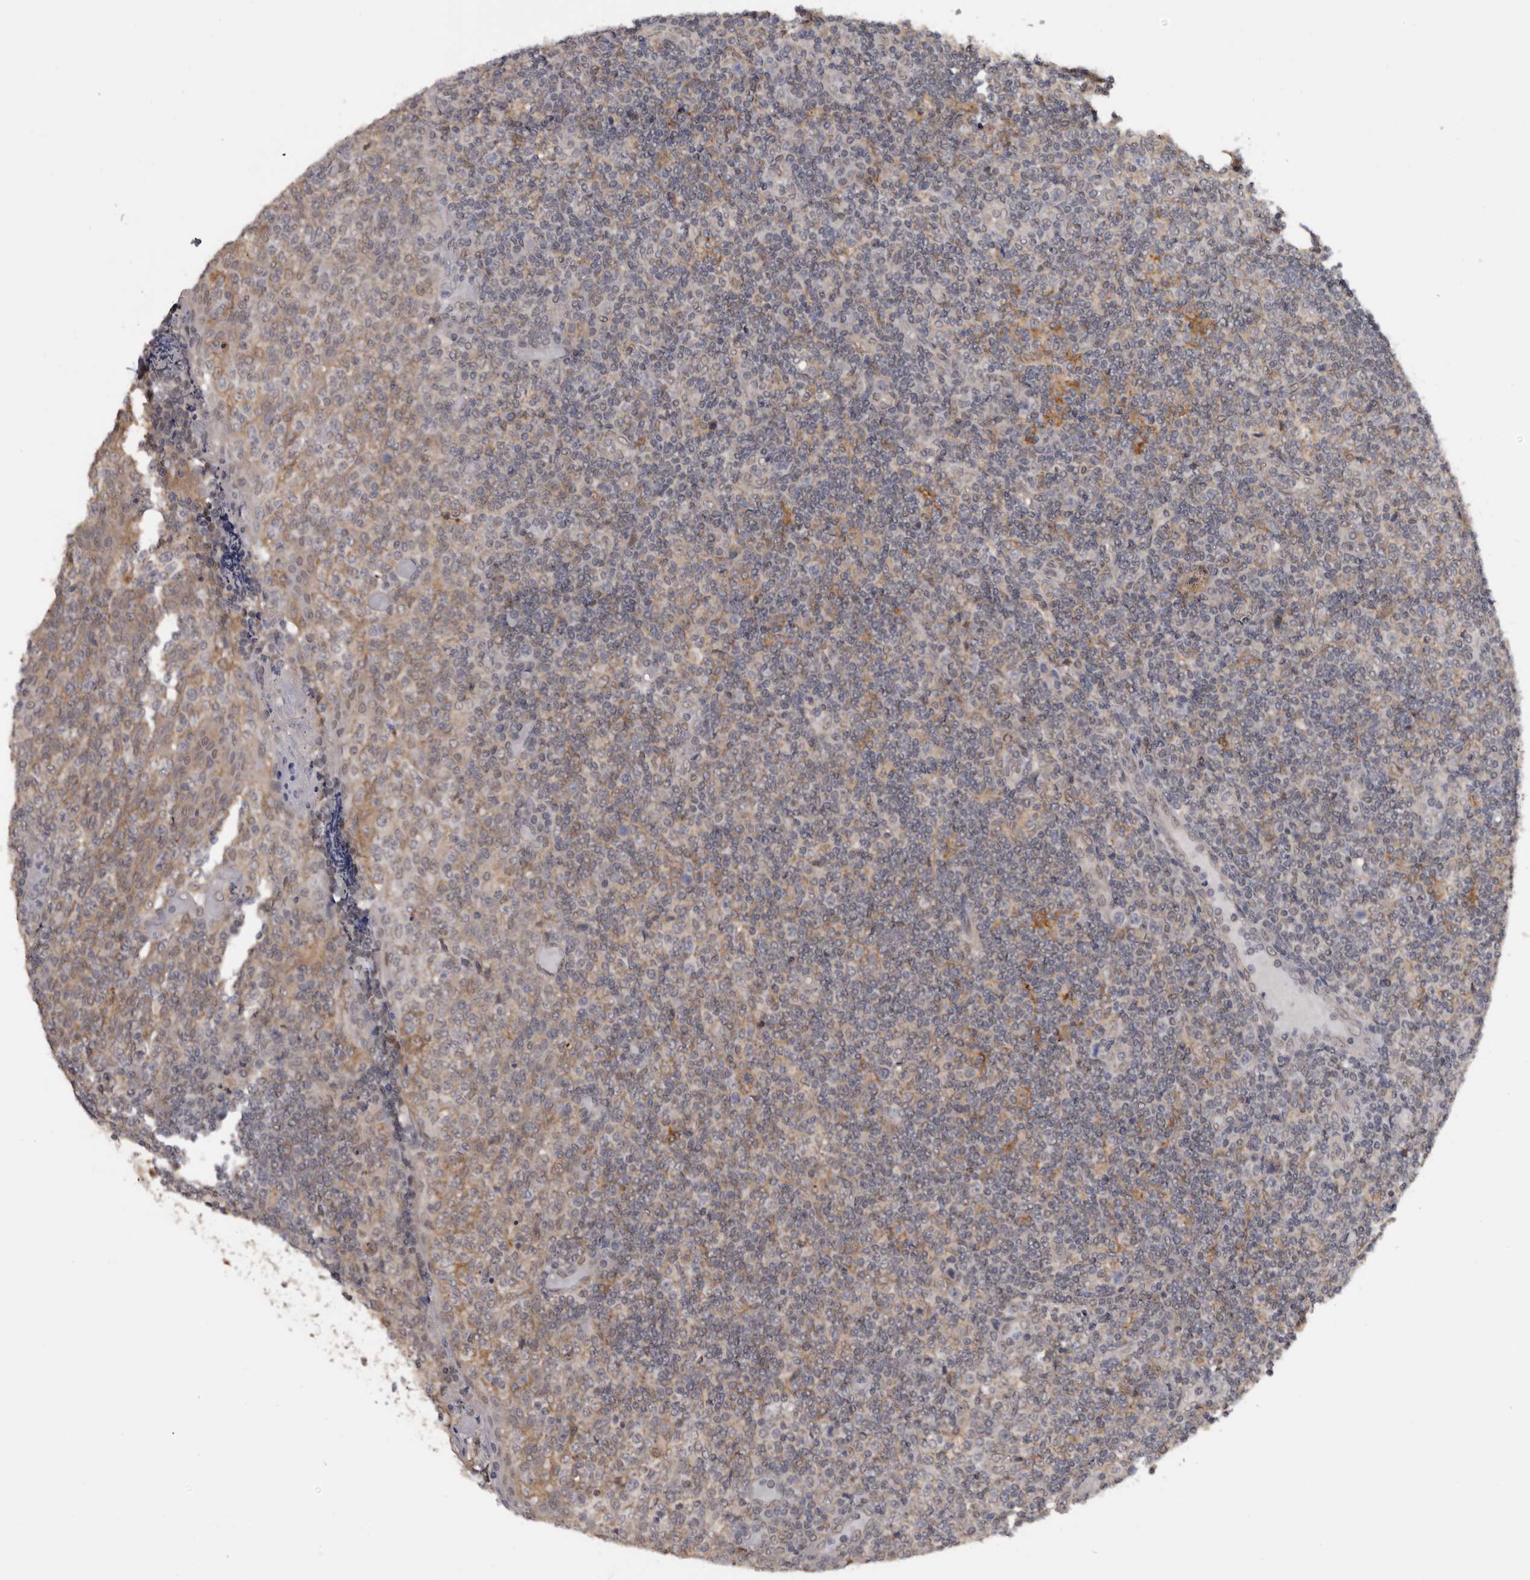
{"staining": {"intensity": "weak", "quantity": "<25%", "location": "cytoplasmic/membranous"}, "tissue": "tonsil", "cell_type": "Germinal center cells", "image_type": "normal", "snomed": [{"axis": "morphology", "description": "Normal tissue, NOS"}, {"axis": "topography", "description": "Tonsil"}], "caption": "The photomicrograph reveals no staining of germinal center cells in benign tonsil.", "gene": "MOGAT2", "patient": {"sex": "female", "age": 19}}